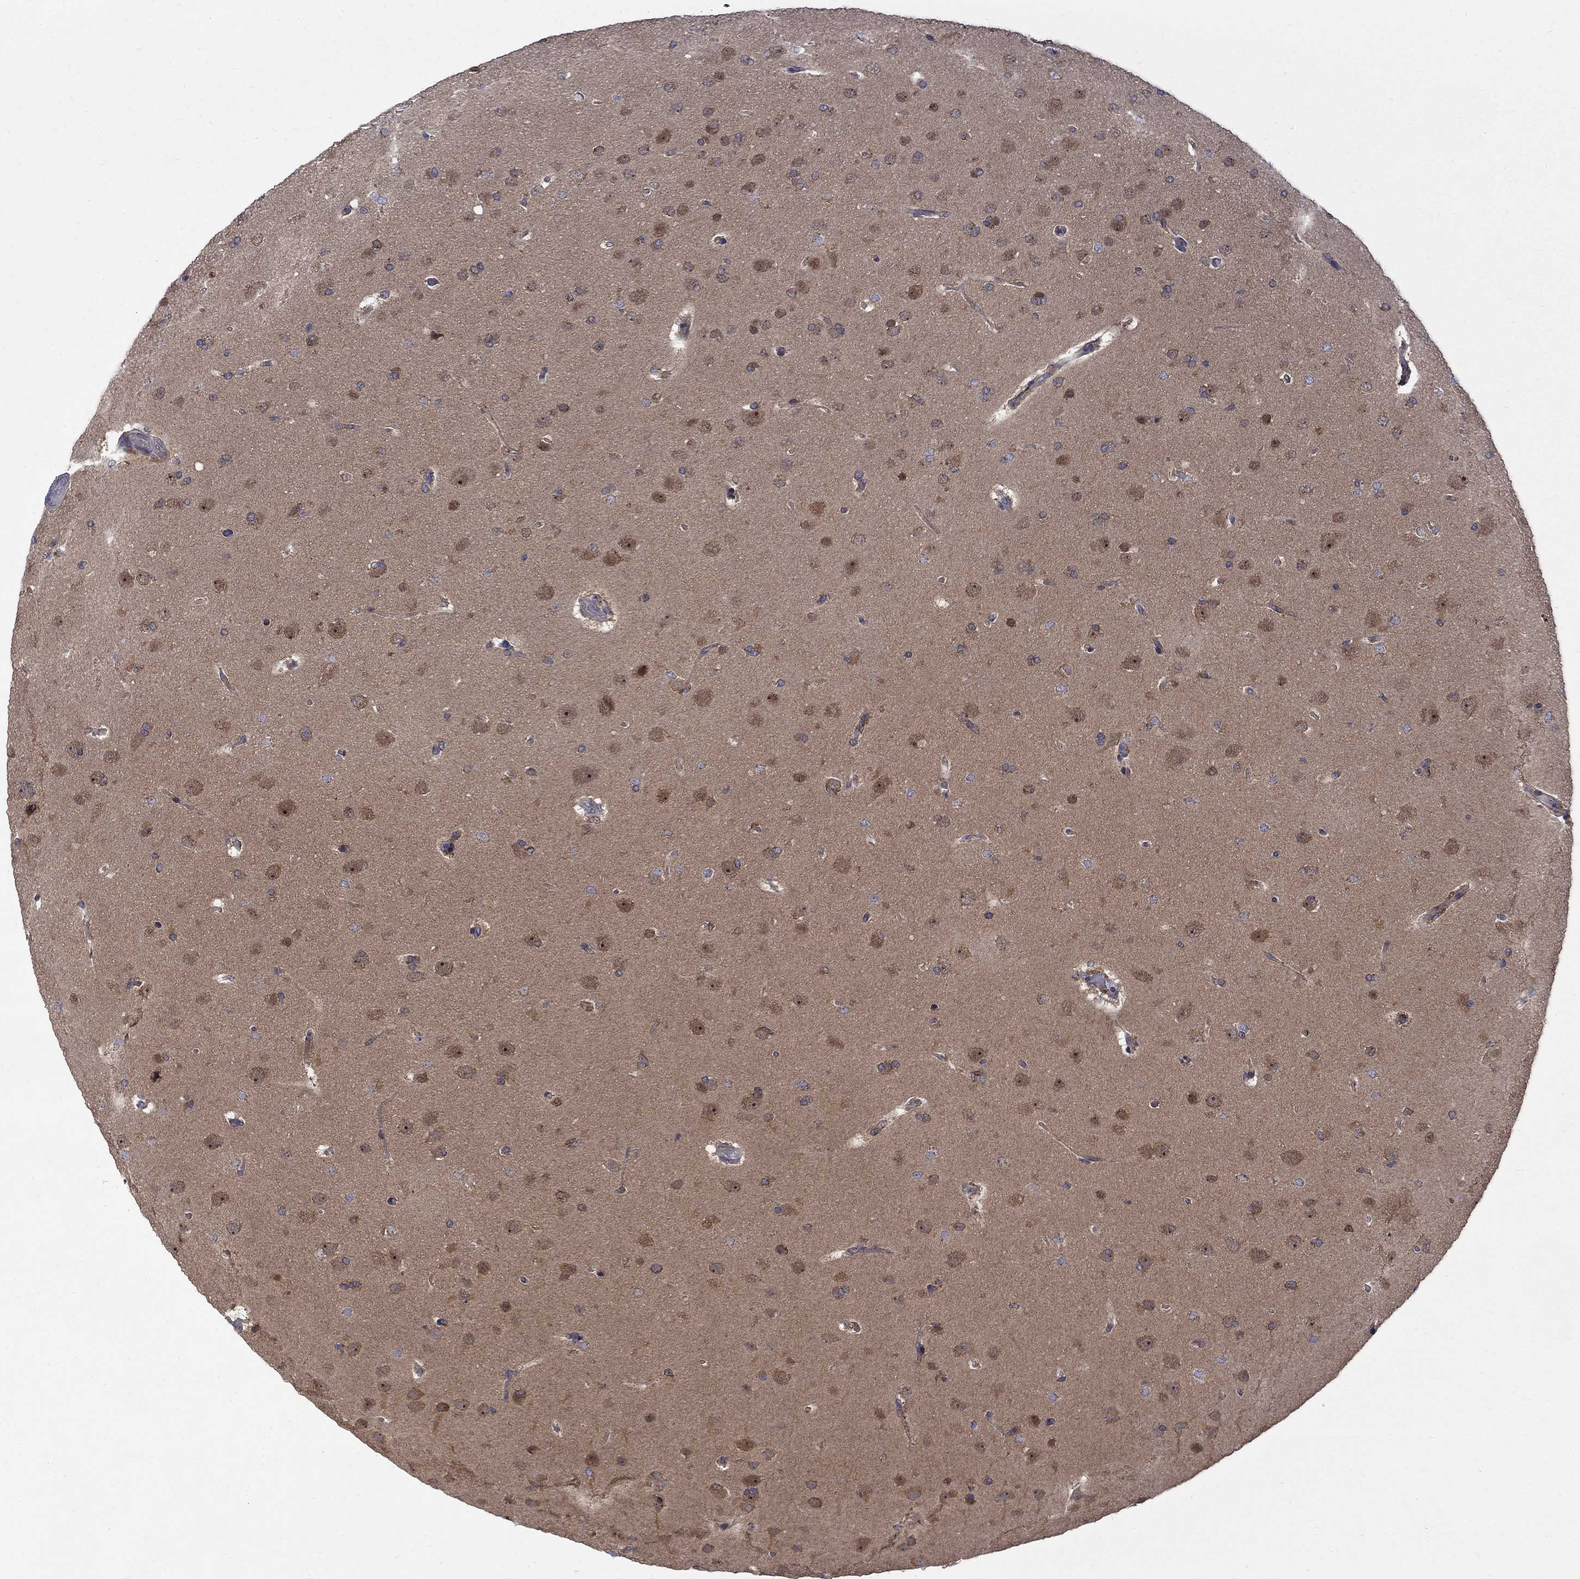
{"staining": {"intensity": "moderate", "quantity": "<25%", "location": "cytoplasmic/membranous"}, "tissue": "glioma", "cell_type": "Tumor cells", "image_type": "cancer", "snomed": [{"axis": "morphology", "description": "Glioma, malignant, NOS"}, {"axis": "topography", "description": "Cerebral cortex"}], "caption": "Immunohistochemistry (IHC) of glioma shows low levels of moderate cytoplasmic/membranous positivity in about <25% of tumor cells.", "gene": "SH2B1", "patient": {"sex": "male", "age": 58}}